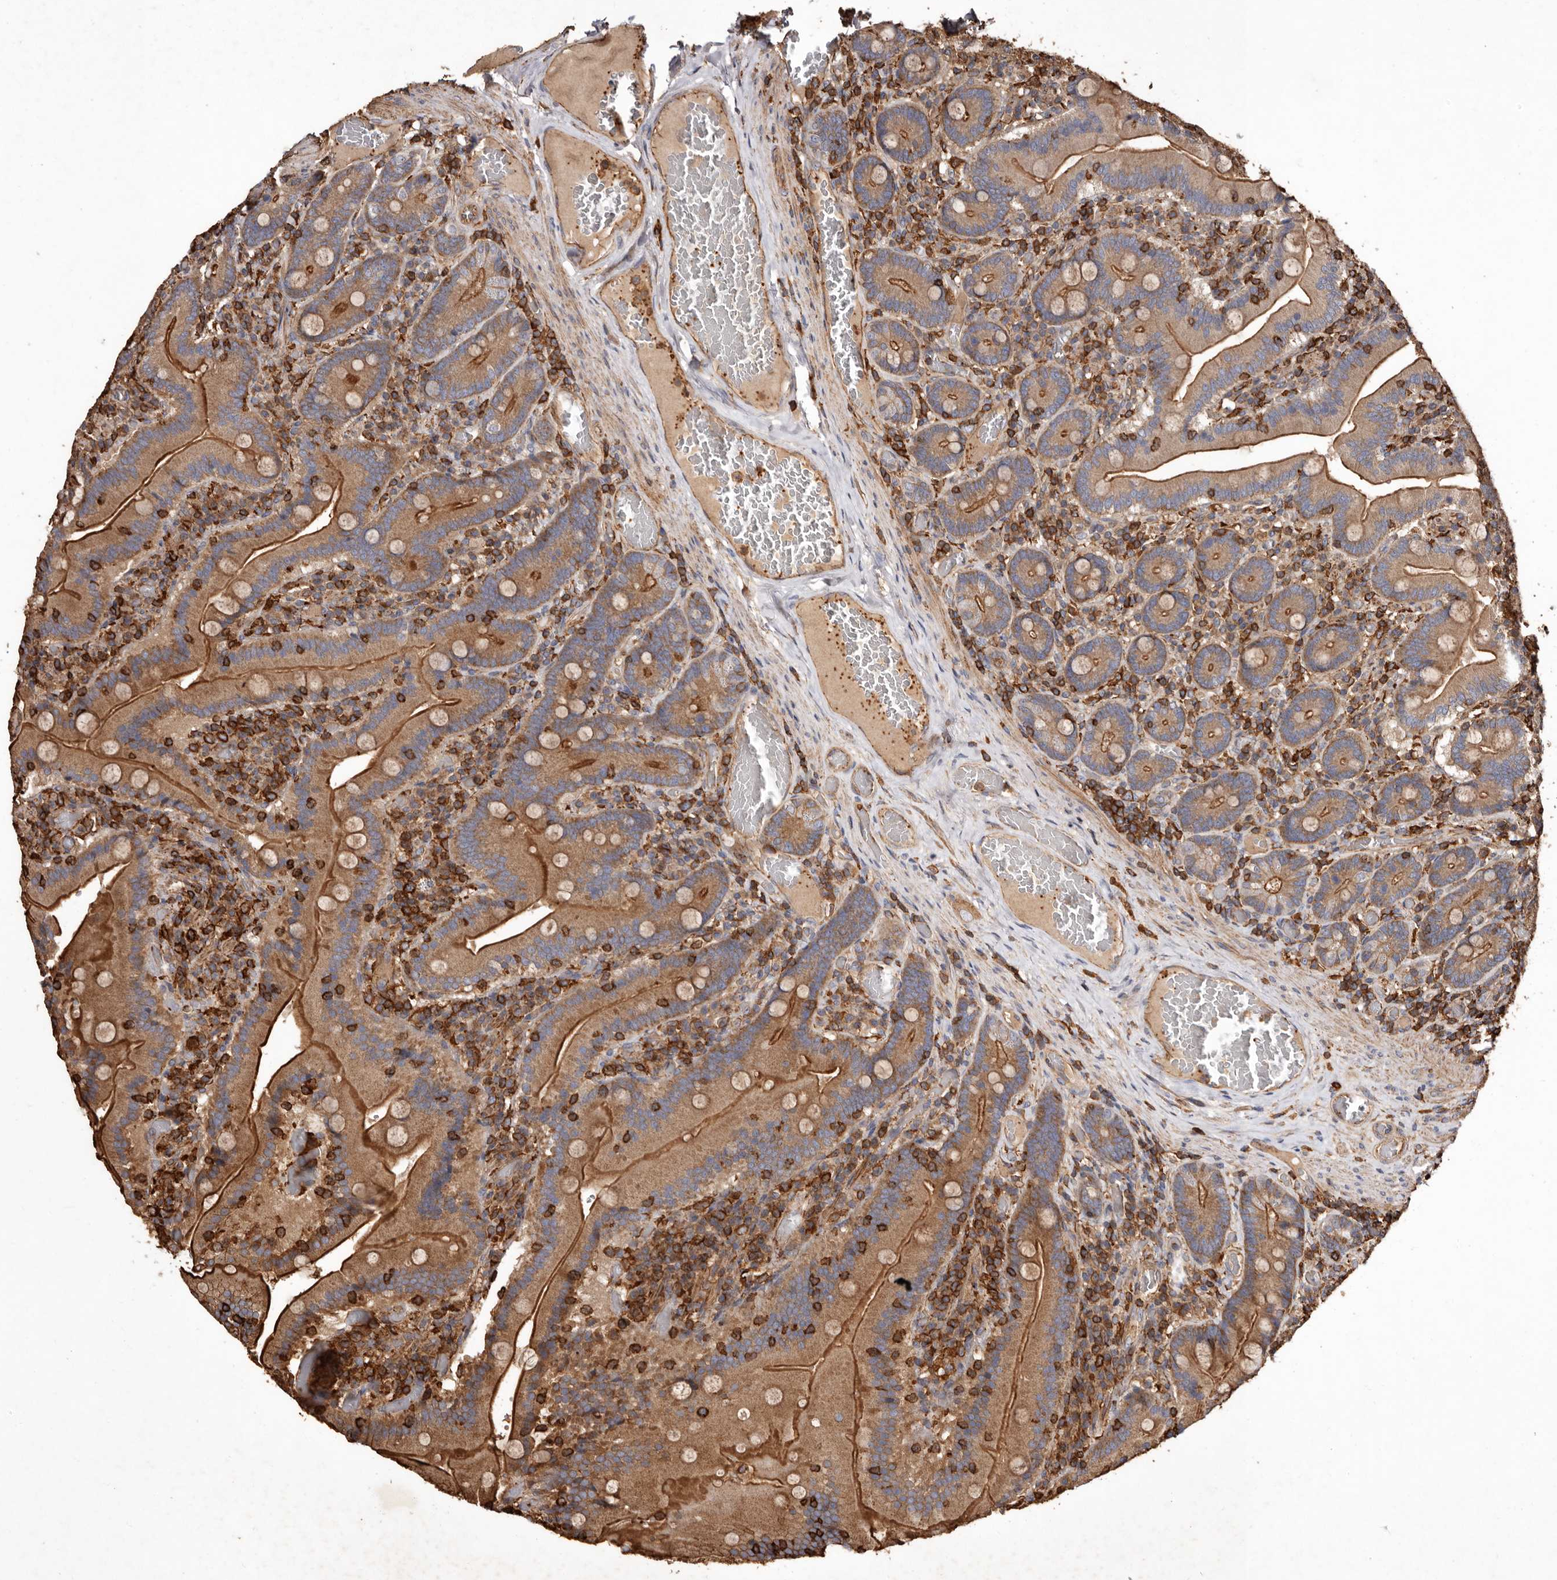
{"staining": {"intensity": "strong", "quantity": ">75%", "location": "cytoplasmic/membranous"}, "tissue": "duodenum", "cell_type": "Glandular cells", "image_type": "normal", "snomed": [{"axis": "morphology", "description": "Normal tissue, NOS"}, {"axis": "topography", "description": "Duodenum"}], "caption": "Strong cytoplasmic/membranous protein expression is appreciated in approximately >75% of glandular cells in duodenum.", "gene": "COQ8B", "patient": {"sex": "female", "age": 62}}